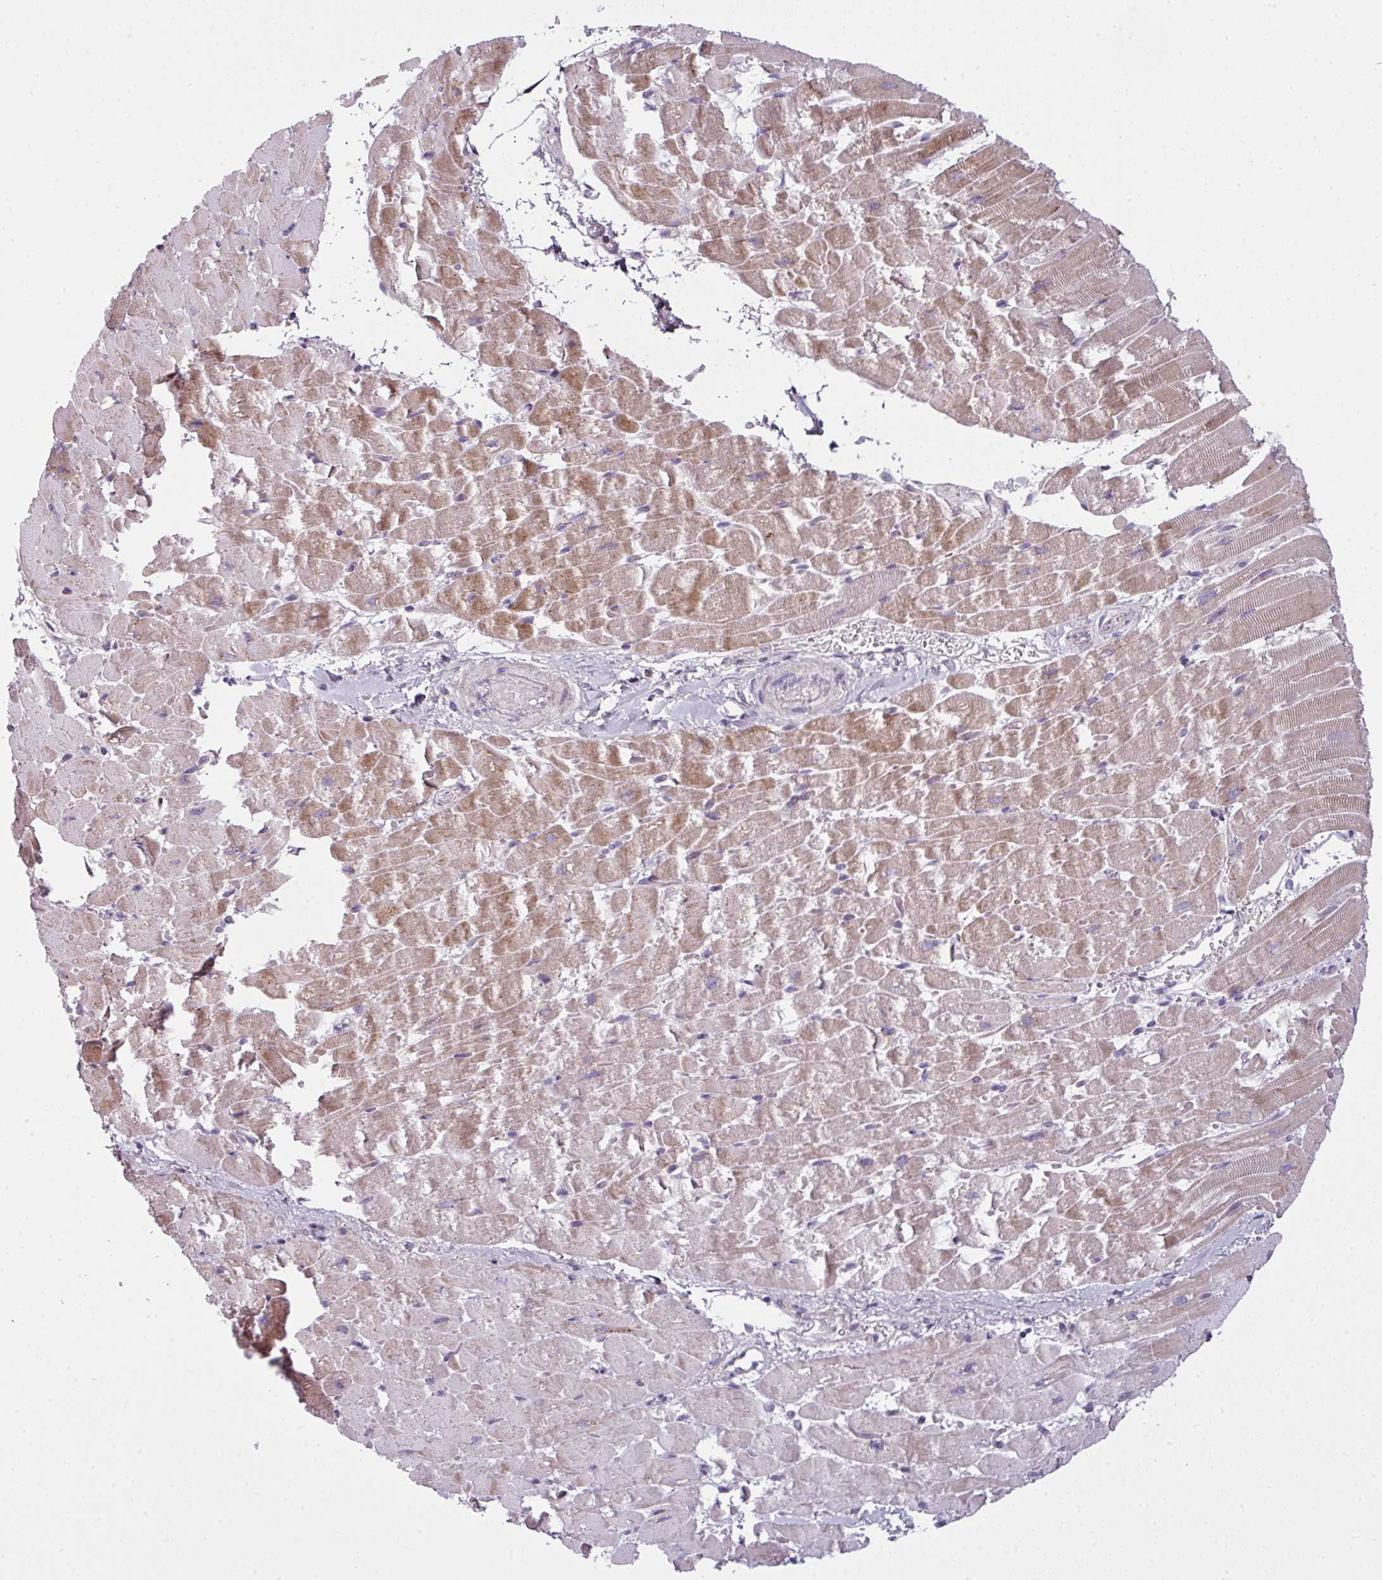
{"staining": {"intensity": "moderate", "quantity": "25%-75%", "location": "cytoplasmic/membranous"}, "tissue": "heart muscle", "cell_type": "Cardiomyocytes", "image_type": "normal", "snomed": [{"axis": "morphology", "description": "Normal tissue, NOS"}, {"axis": "topography", "description": "Heart"}], "caption": "Protein analysis of benign heart muscle reveals moderate cytoplasmic/membranous expression in approximately 25%-75% of cardiomyocytes.", "gene": "DERPC", "patient": {"sex": "male", "age": 37}}